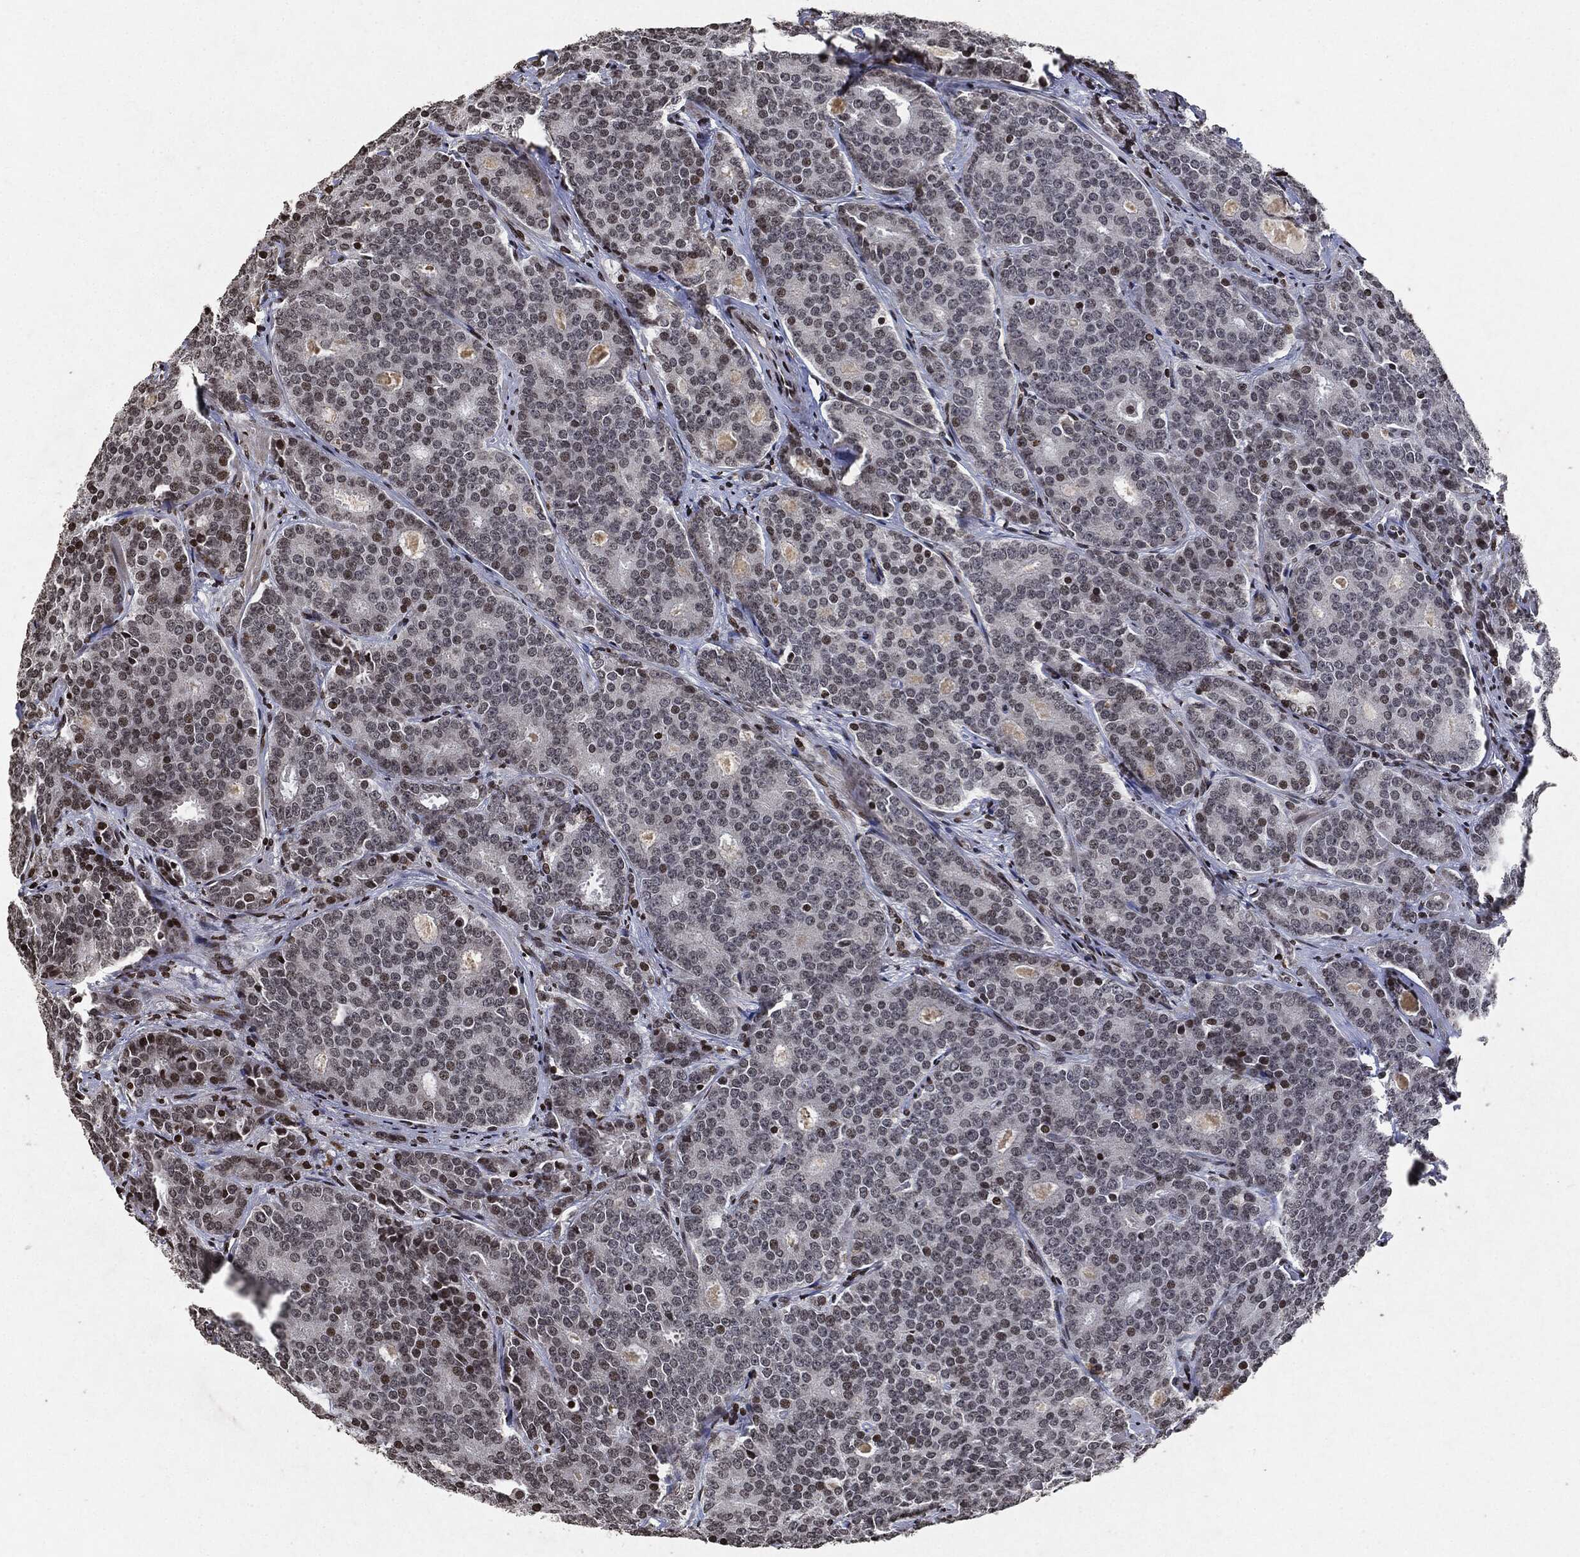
{"staining": {"intensity": "moderate", "quantity": "<25%", "location": "nuclear"}, "tissue": "prostate cancer", "cell_type": "Tumor cells", "image_type": "cancer", "snomed": [{"axis": "morphology", "description": "Adenocarcinoma, NOS"}, {"axis": "topography", "description": "Prostate"}], "caption": "DAB (3,3'-diaminobenzidine) immunohistochemical staining of human prostate adenocarcinoma demonstrates moderate nuclear protein positivity in about <25% of tumor cells.", "gene": "JUN", "patient": {"sex": "male", "age": 71}}